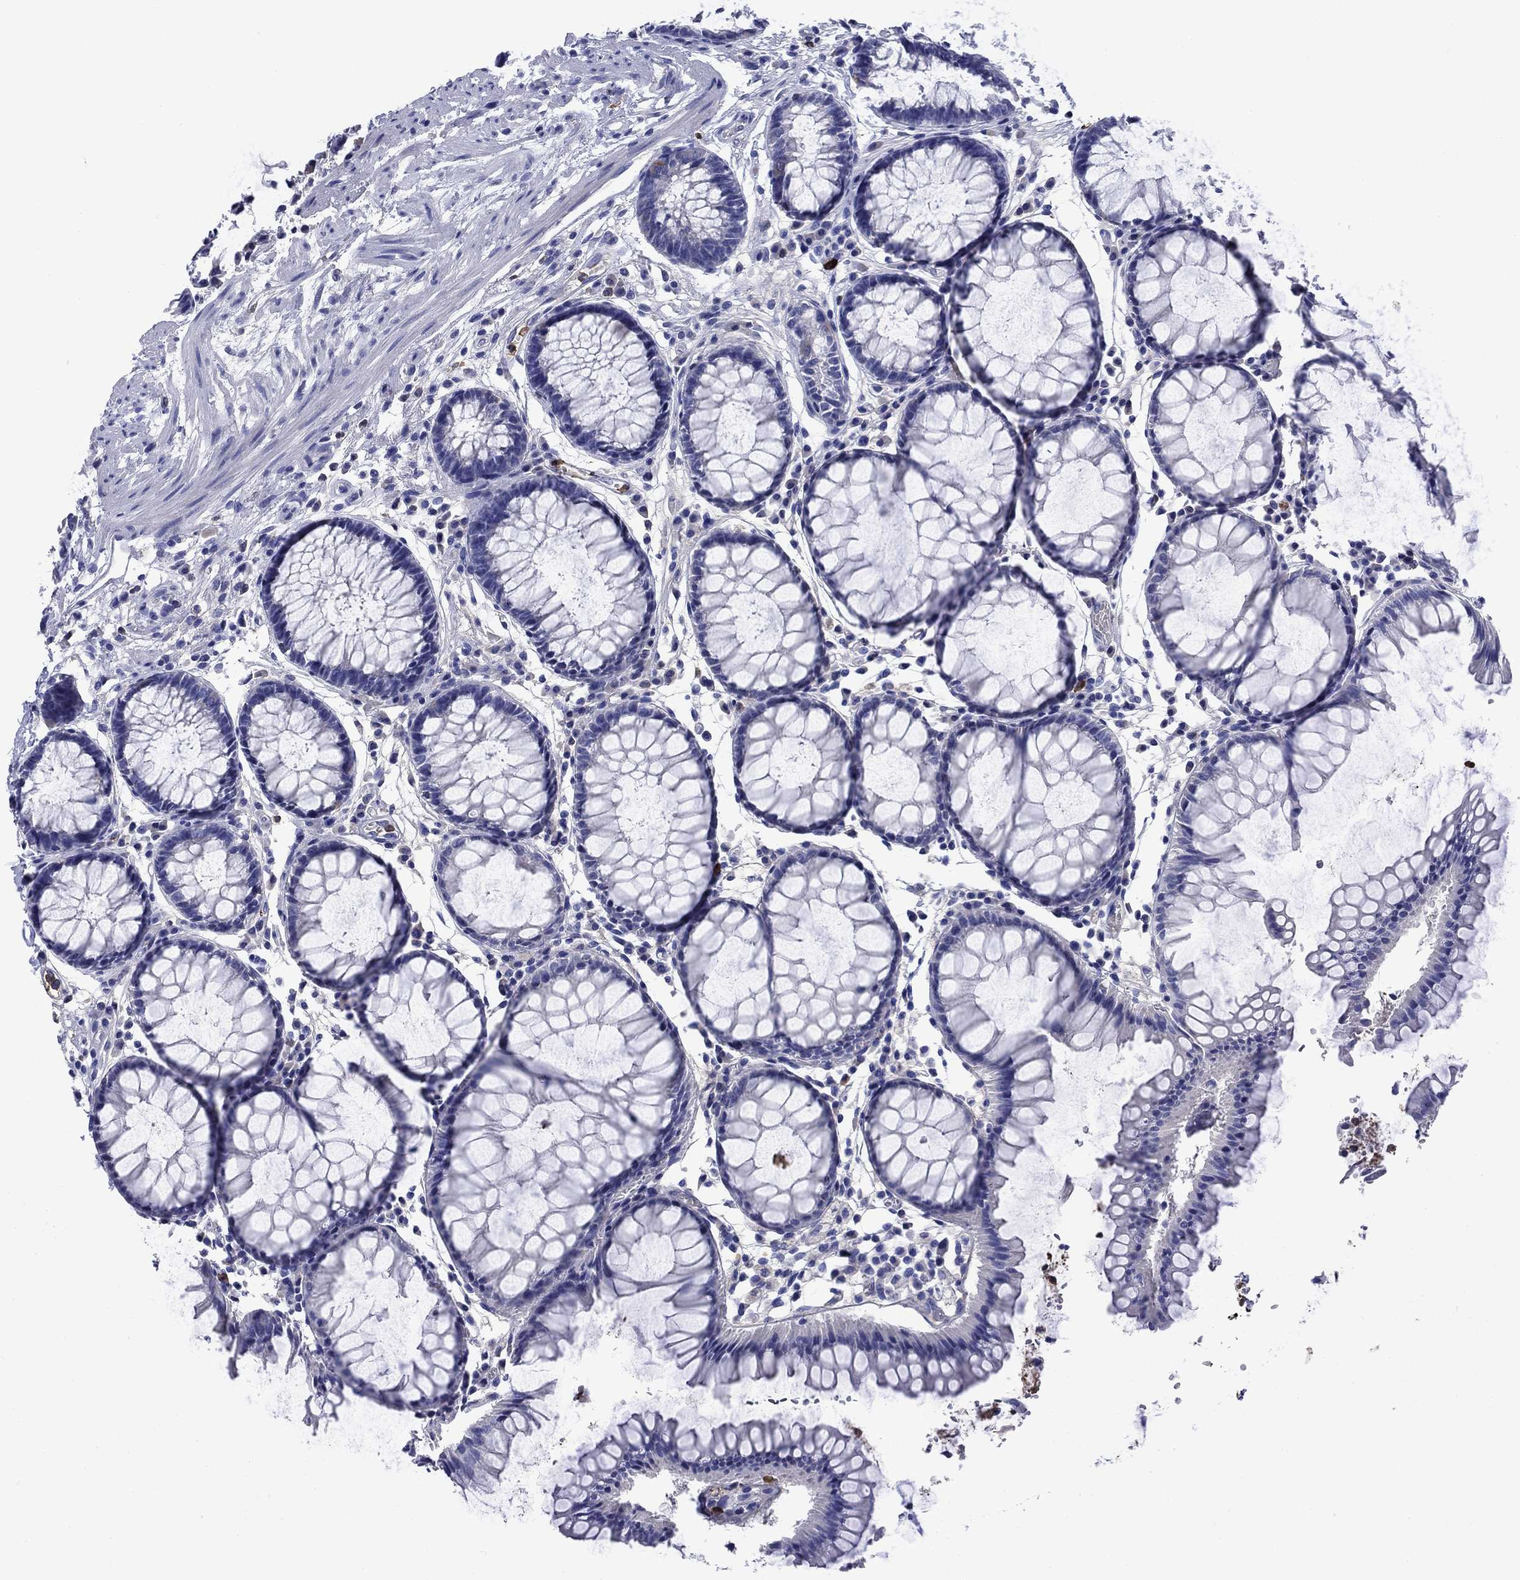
{"staining": {"intensity": "negative", "quantity": "none", "location": "none"}, "tissue": "rectum", "cell_type": "Glandular cells", "image_type": "normal", "snomed": [{"axis": "morphology", "description": "Normal tissue, NOS"}, {"axis": "topography", "description": "Rectum"}], "caption": "Glandular cells show no significant protein expression in unremarkable rectum. The staining was performed using DAB (3,3'-diaminobenzidine) to visualize the protein expression in brown, while the nuclei were stained in blue with hematoxylin (Magnification: 20x).", "gene": "TFR2", "patient": {"sex": "female", "age": 68}}